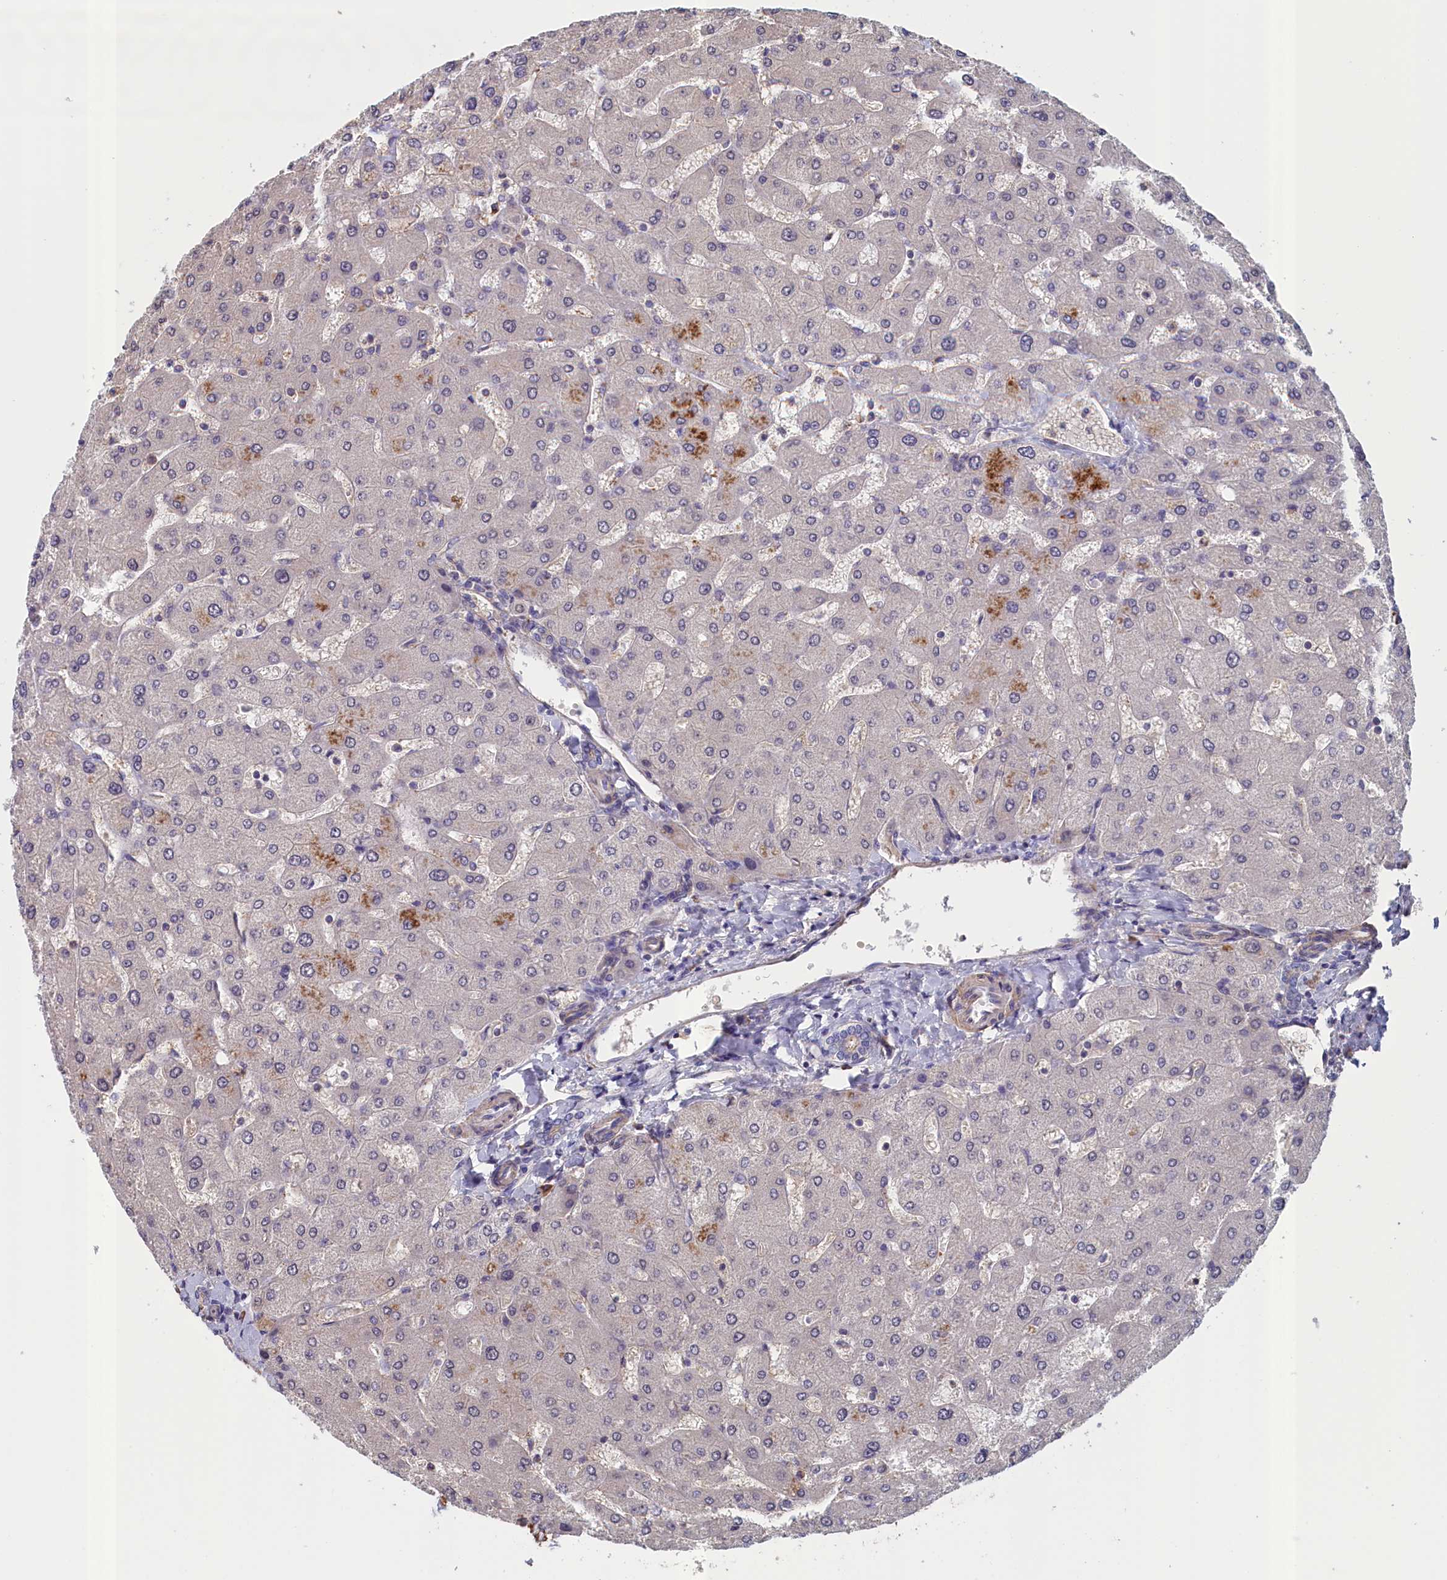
{"staining": {"intensity": "negative", "quantity": "none", "location": "none"}, "tissue": "liver", "cell_type": "Cholangiocytes", "image_type": "normal", "snomed": [{"axis": "morphology", "description": "Normal tissue, NOS"}, {"axis": "topography", "description": "Liver"}], "caption": "Protein analysis of benign liver shows no significant positivity in cholangiocytes.", "gene": "ANKRD2", "patient": {"sex": "male", "age": 55}}